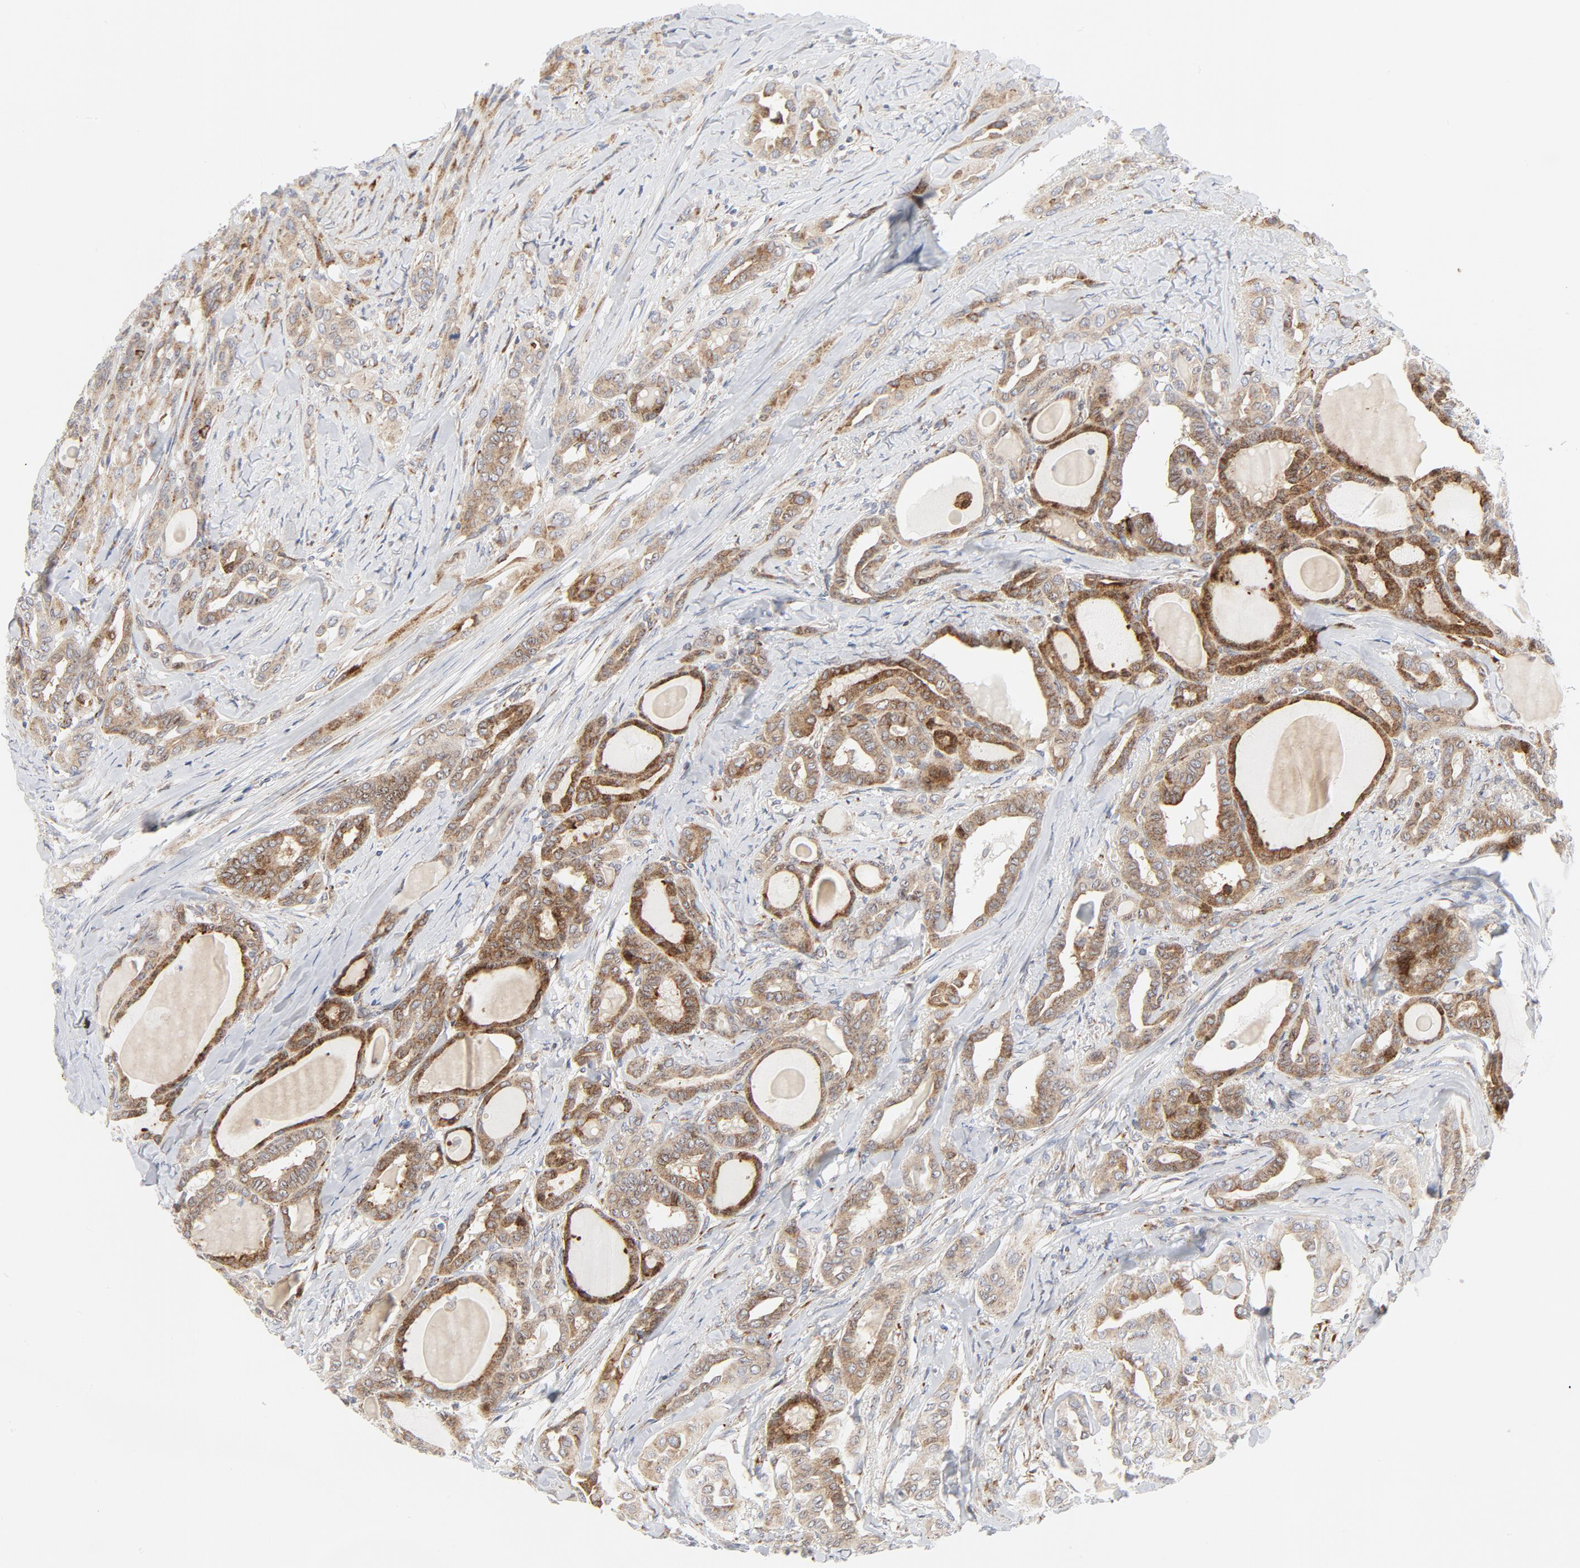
{"staining": {"intensity": "moderate", "quantity": ">75%", "location": "cytoplasmic/membranous"}, "tissue": "thyroid cancer", "cell_type": "Tumor cells", "image_type": "cancer", "snomed": [{"axis": "morphology", "description": "Carcinoma, NOS"}, {"axis": "topography", "description": "Thyroid gland"}], "caption": "Brown immunohistochemical staining in thyroid cancer (carcinoma) demonstrates moderate cytoplasmic/membranous expression in about >75% of tumor cells.", "gene": "LRP6", "patient": {"sex": "female", "age": 91}}